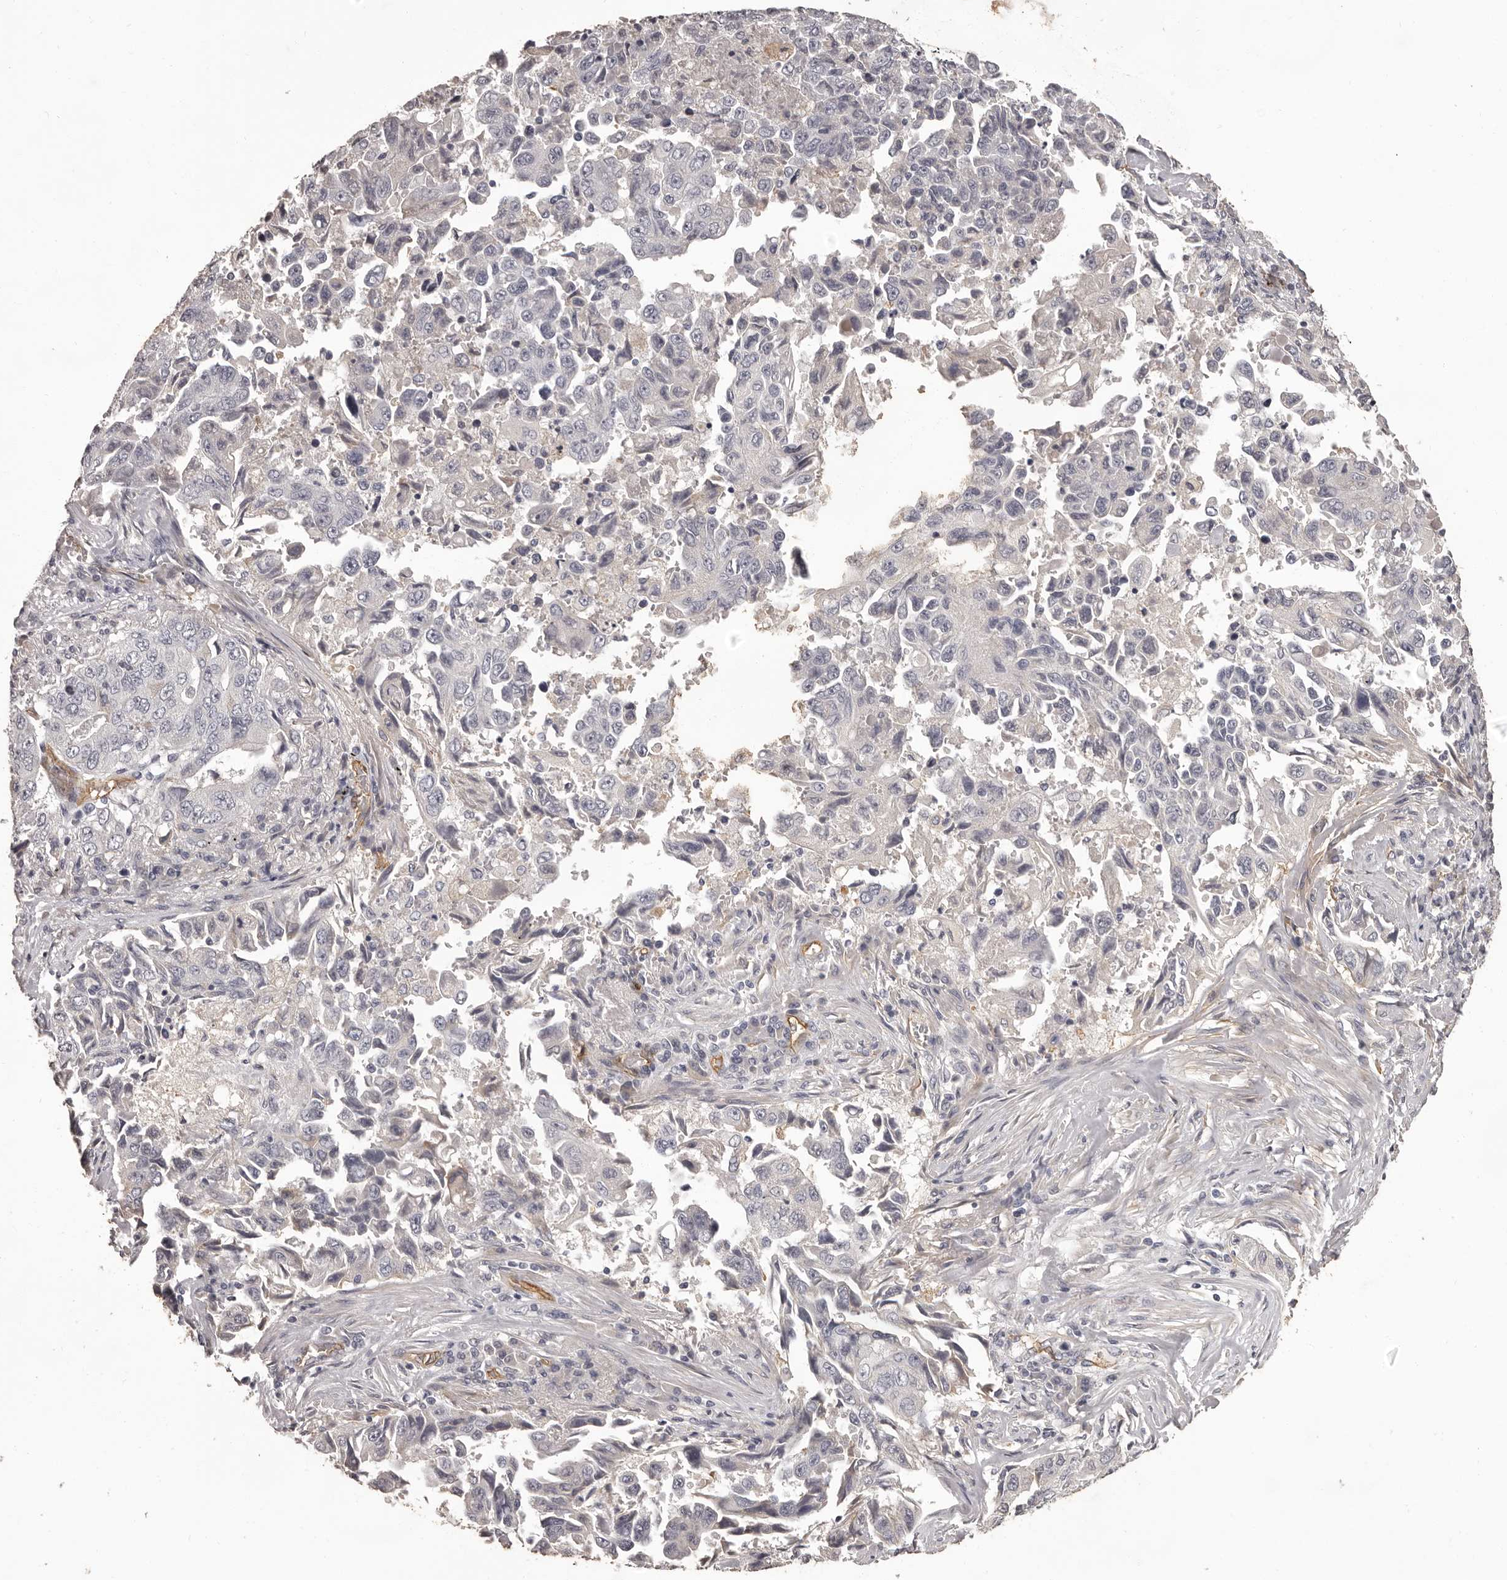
{"staining": {"intensity": "negative", "quantity": "none", "location": "none"}, "tissue": "lung cancer", "cell_type": "Tumor cells", "image_type": "cancer", "snomed": [{"axis": "morphology", "description": "Adenocarcinoma, NOS"}, {"axis": "topography", "description": "Lung"}], "caption": "Lung cancer stained for a protein using immunohistochemistry (IHC) displays no expression tumor cells.", "gene": "GPR78", "patient": {"sex": "female", "age": 51}}